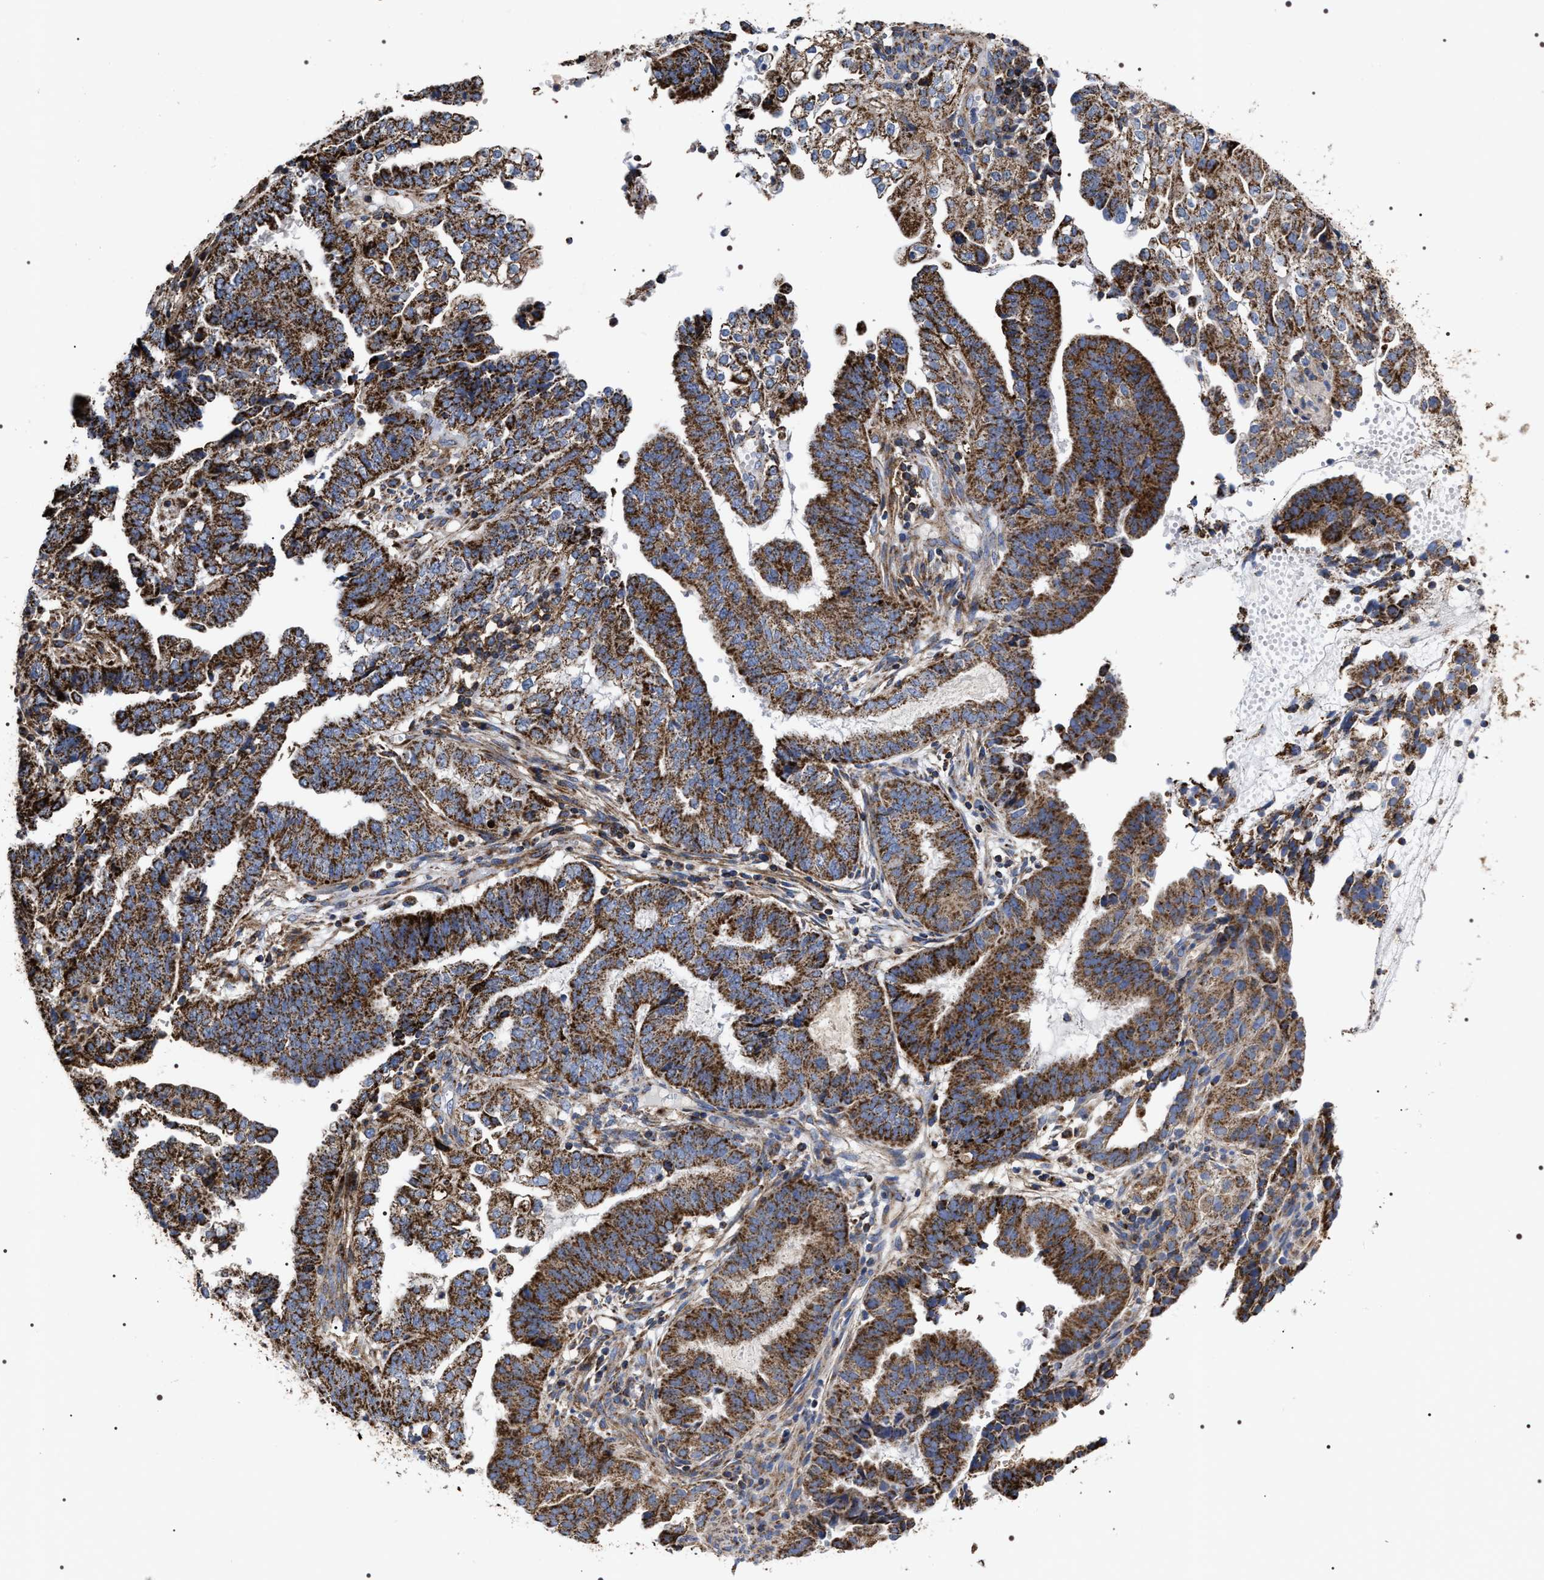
{"staining": {"intensity": "strong", "quantity": ">75%", "location": "cytoplasmic/membranous"}, "tissue": "endometrial cancer", "cell_type": "Tumor cells", "image_type": "cancer", "snomed": [{"axis": "morphology", "description": "Adenocarcinoma, NOS"}, {"axis": "topography", "description": "Endometrium"}], "caption": "Strong cytoplasmic/membranous positivity is present in about >75% of tumor cells in endometrial cancer (adenocarcinoma). The protein of interest is stained brown, and the nuclei are stained in blue (DAB IHC with brightfield microscopy, high magnification).", "gene": "COG5", "patient": {"sex": "female", "age": 51}}